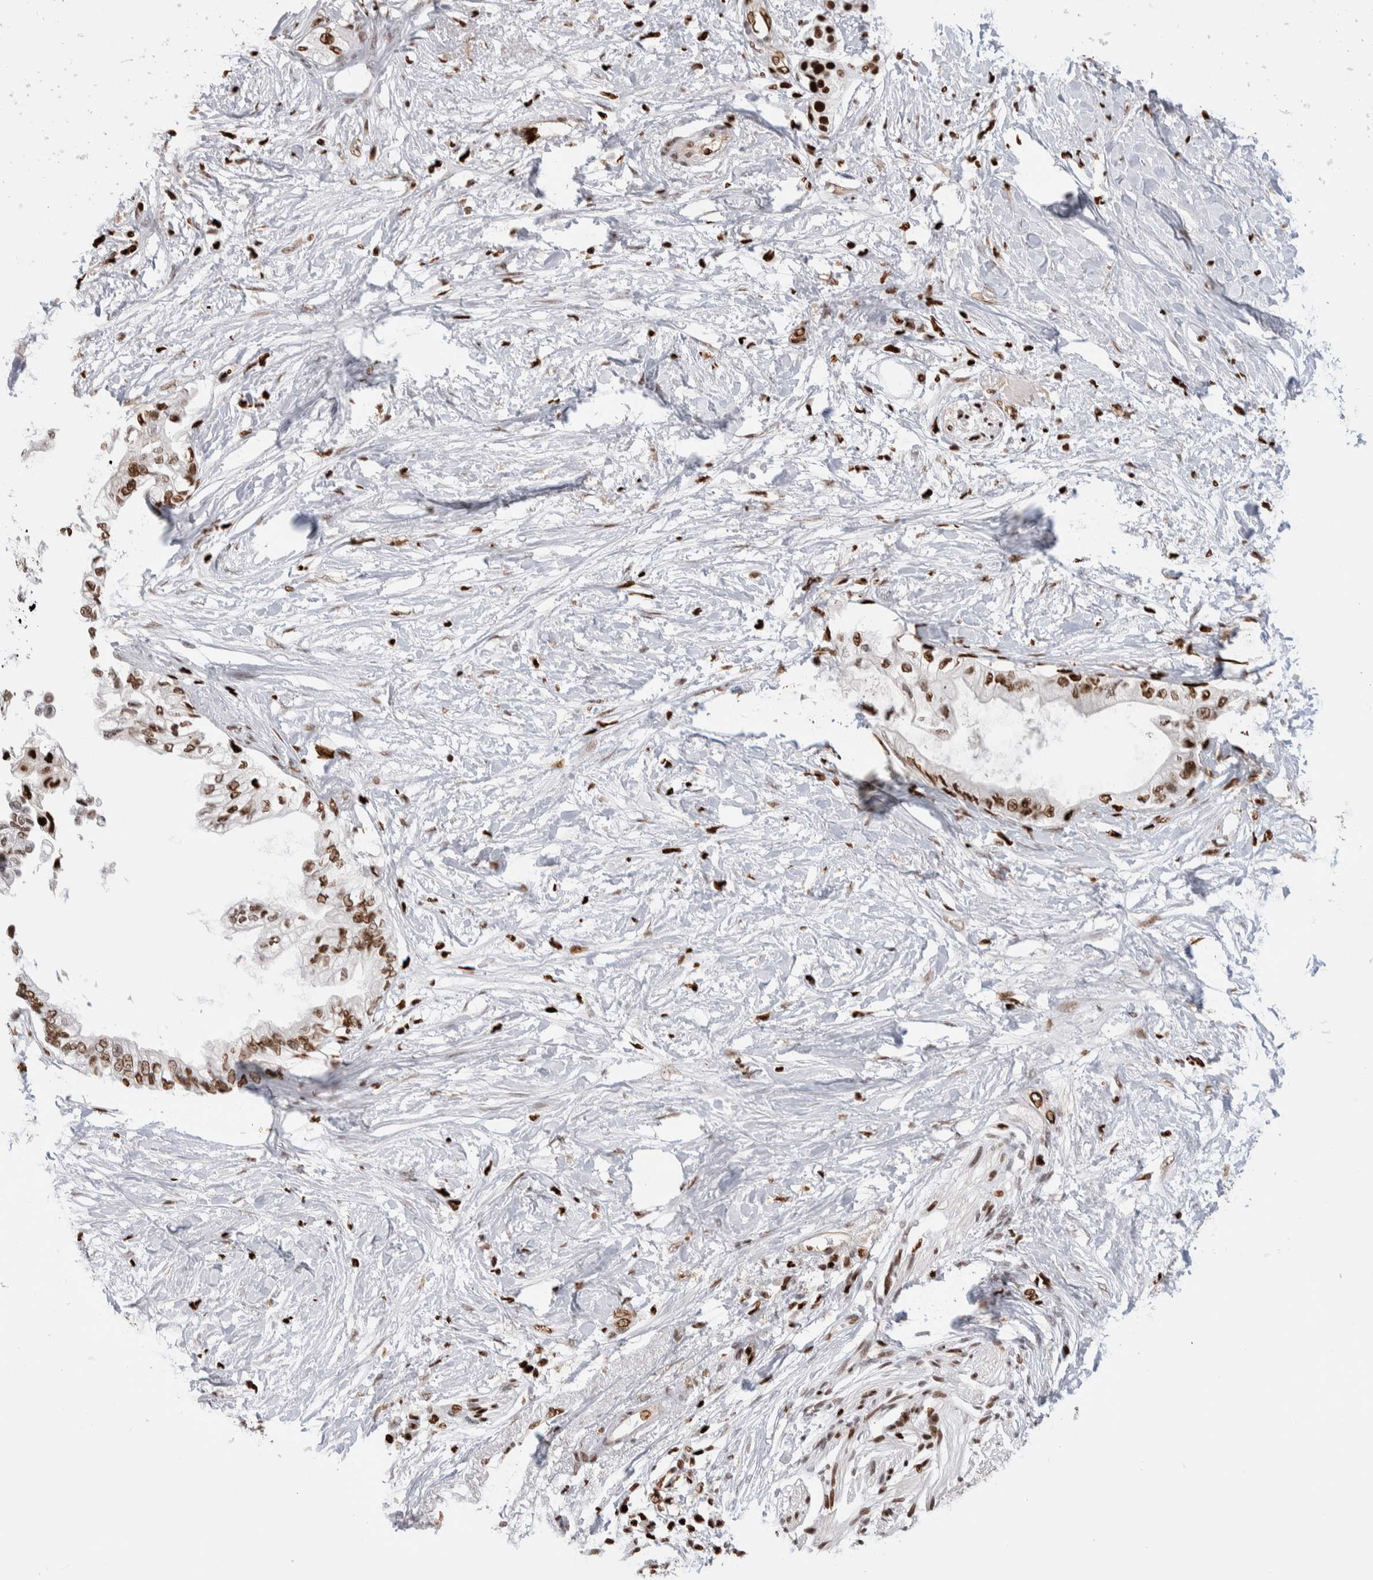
{"staining": {"intensity": "strong", "quantity": ">75%", "location": "nuclear"}, "tissue": "pancreatic cancer", "cell_type": "Tumor cells", "image_type": "cancer", "snomed": [{"axis": "morphology", "description": "Normal tissue, NOS"}, {"axis": "morphology", "description": "Adenocarcinoma, NOS"}, {"axis": "topography", "description": "Pancreas"}, {"axis": "topography", "description": "Duodenum"}], "caption": "This is a histology image of IHC staining of adenocarcinoma (pancreatic), which shows strong positivity in the nuclear of tumor cells.", "gene": "RNASEK-C17orf49", "patient": {"sex": "female", "age": 60}}